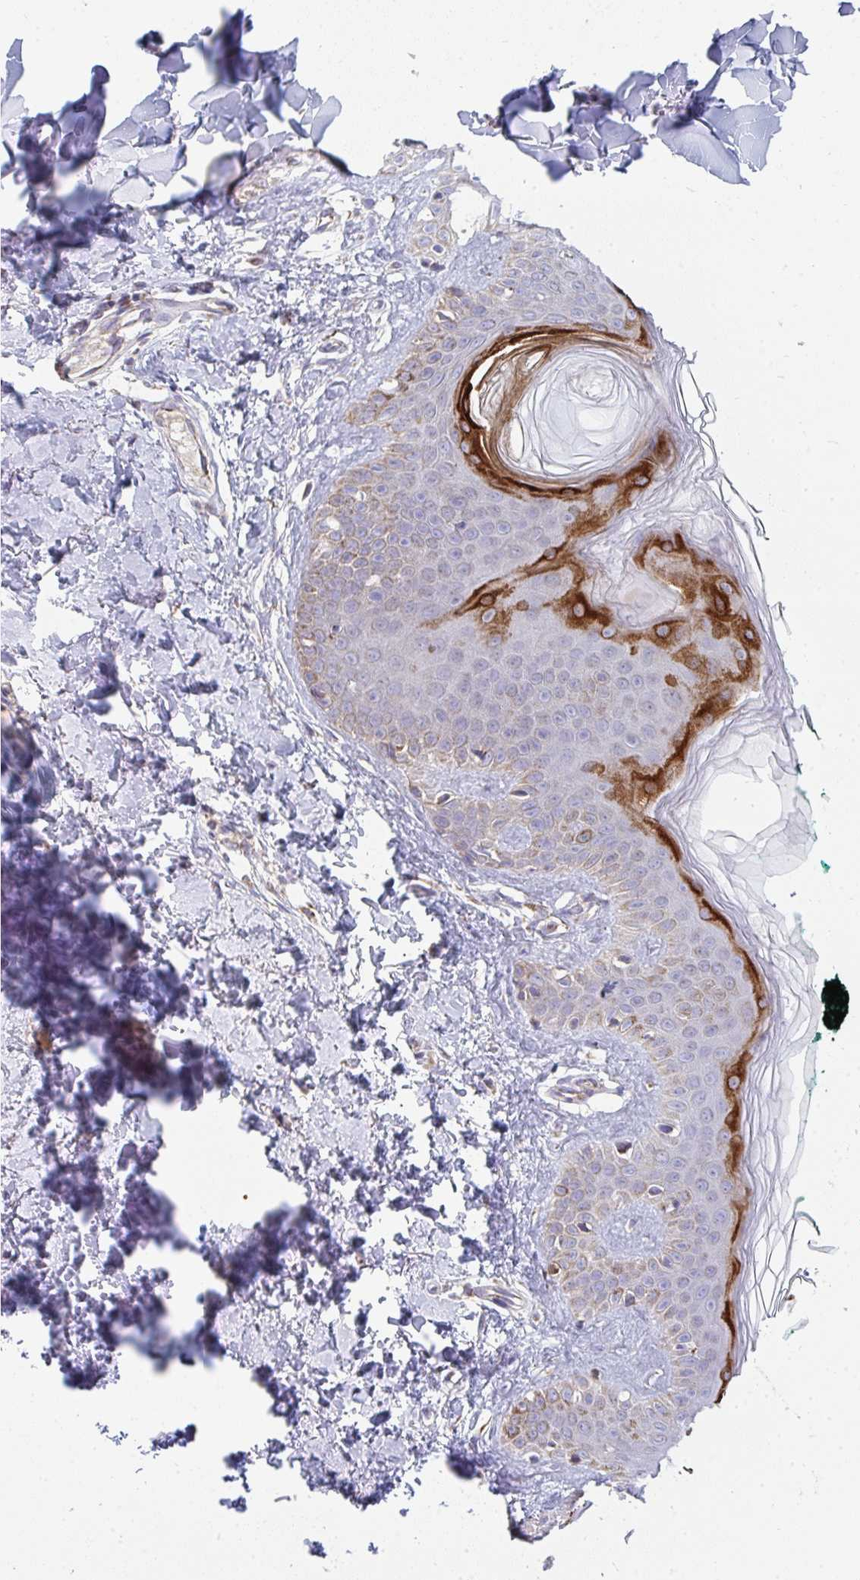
{"staining": {"intensity": "negative", "quantity": "none", "location": "none"}, "tissue": "skin", "cell_type": "Fibroblasts", "image_type": "normal", "snomed": [{"axis": "morphology", "description": "Normal tissue, NOS"}, {"axis": "topography", "description": "Skin"}, {"axis": "topography", "description": "Peripheral nerve tissue"}], "caption": "The image reveals no significant positivity in fibroblasts of skin. (Immunohistochemistry, brightfield microscopy, high magnification).", "gene": "FAHD1", "patient": {"sex": "female", "age": 45}}